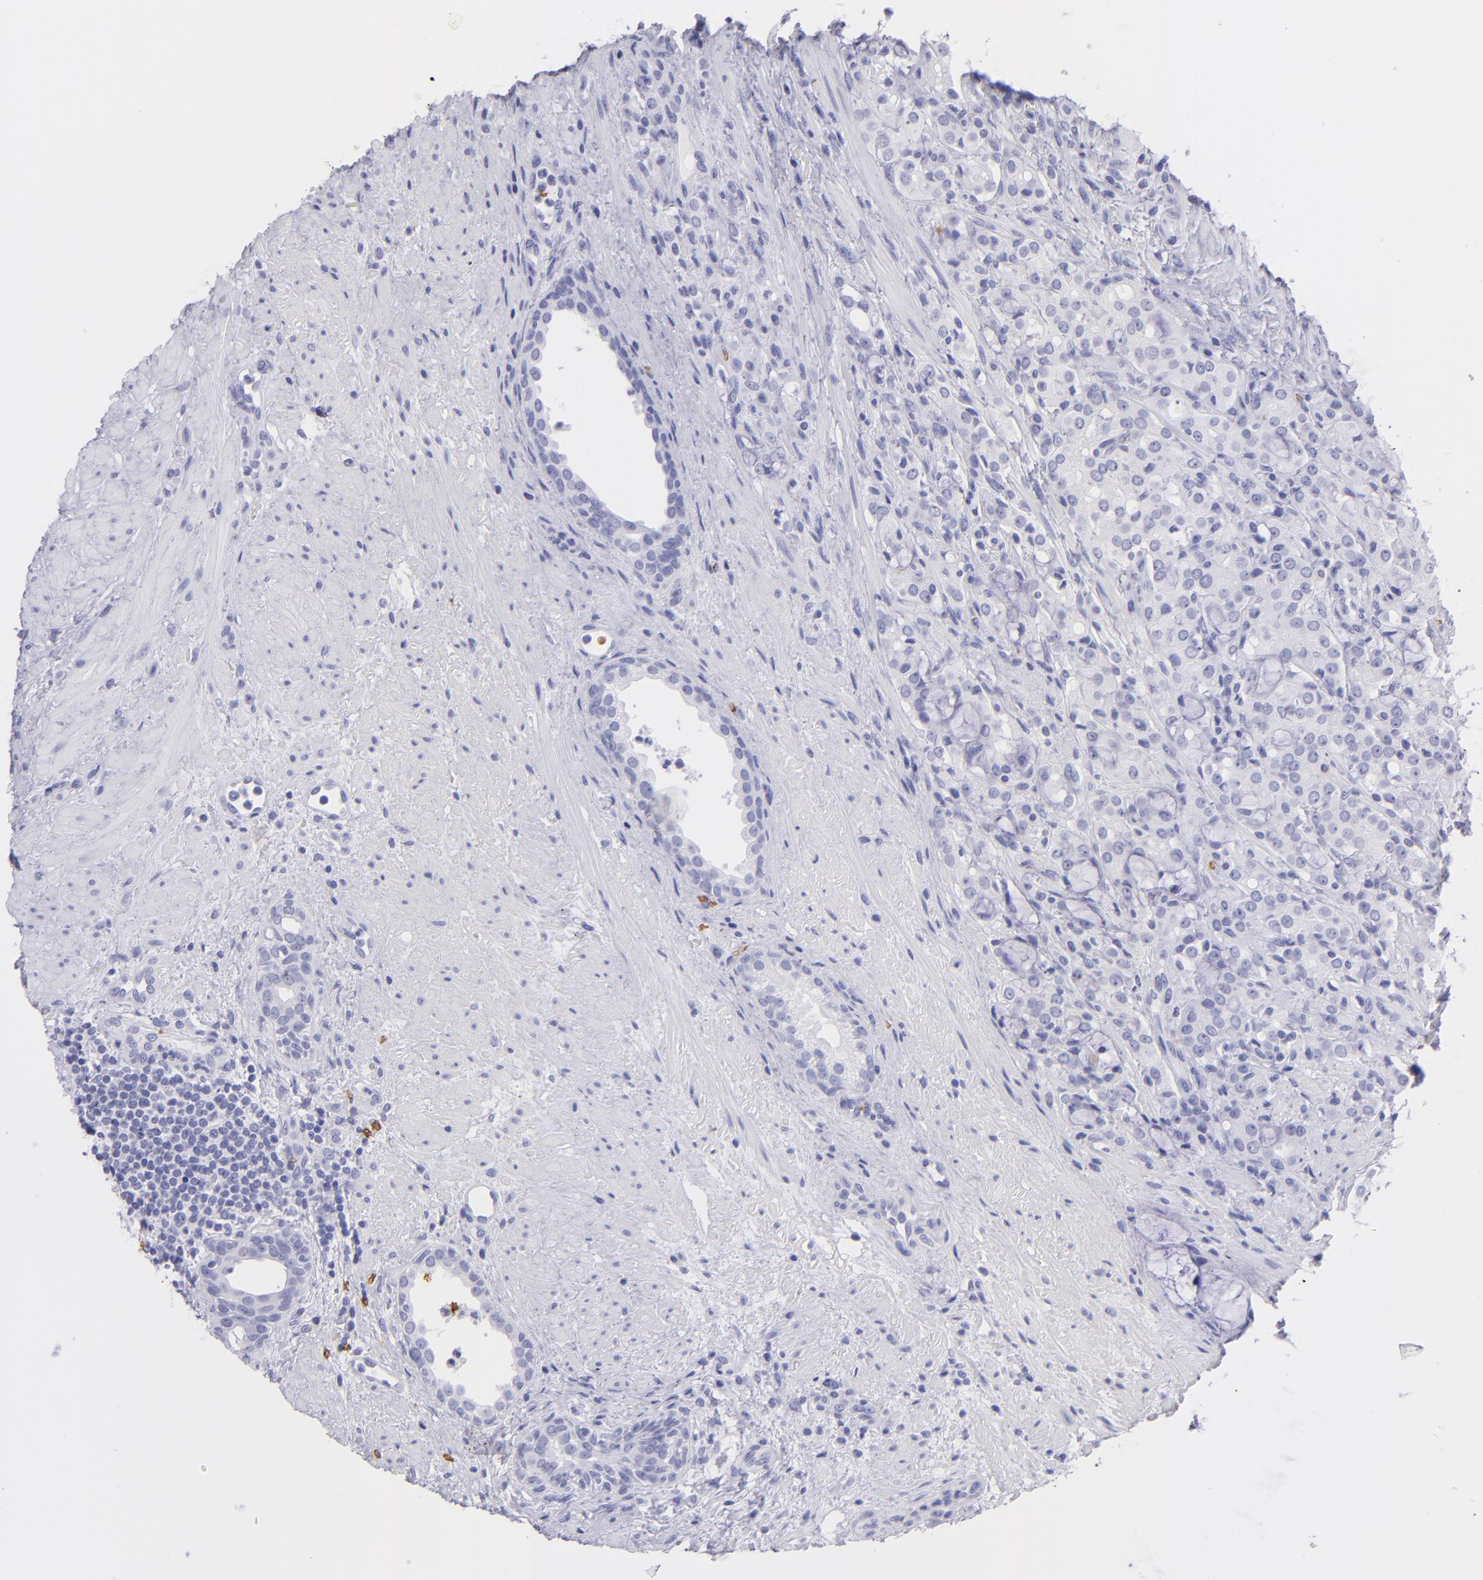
{"staining": {"intensity": "negative", "quantity": "none", "location": "none"}, "tissue": "prostate cancer", "cell_type": "Tumor cells", "image_type": "cancer", "snomed": [{"axis": "morphology", "description": "Adenocarcinoma, High grade"}, {"axis": "topography", "description": "Prostate"}], "caption": "IHC of adenocarcinoma (high-grade) (prostate) exhibits no positivity in tumor cells.", "gene": "GYPA", "patient": {"sex": "male", "age": 72}}